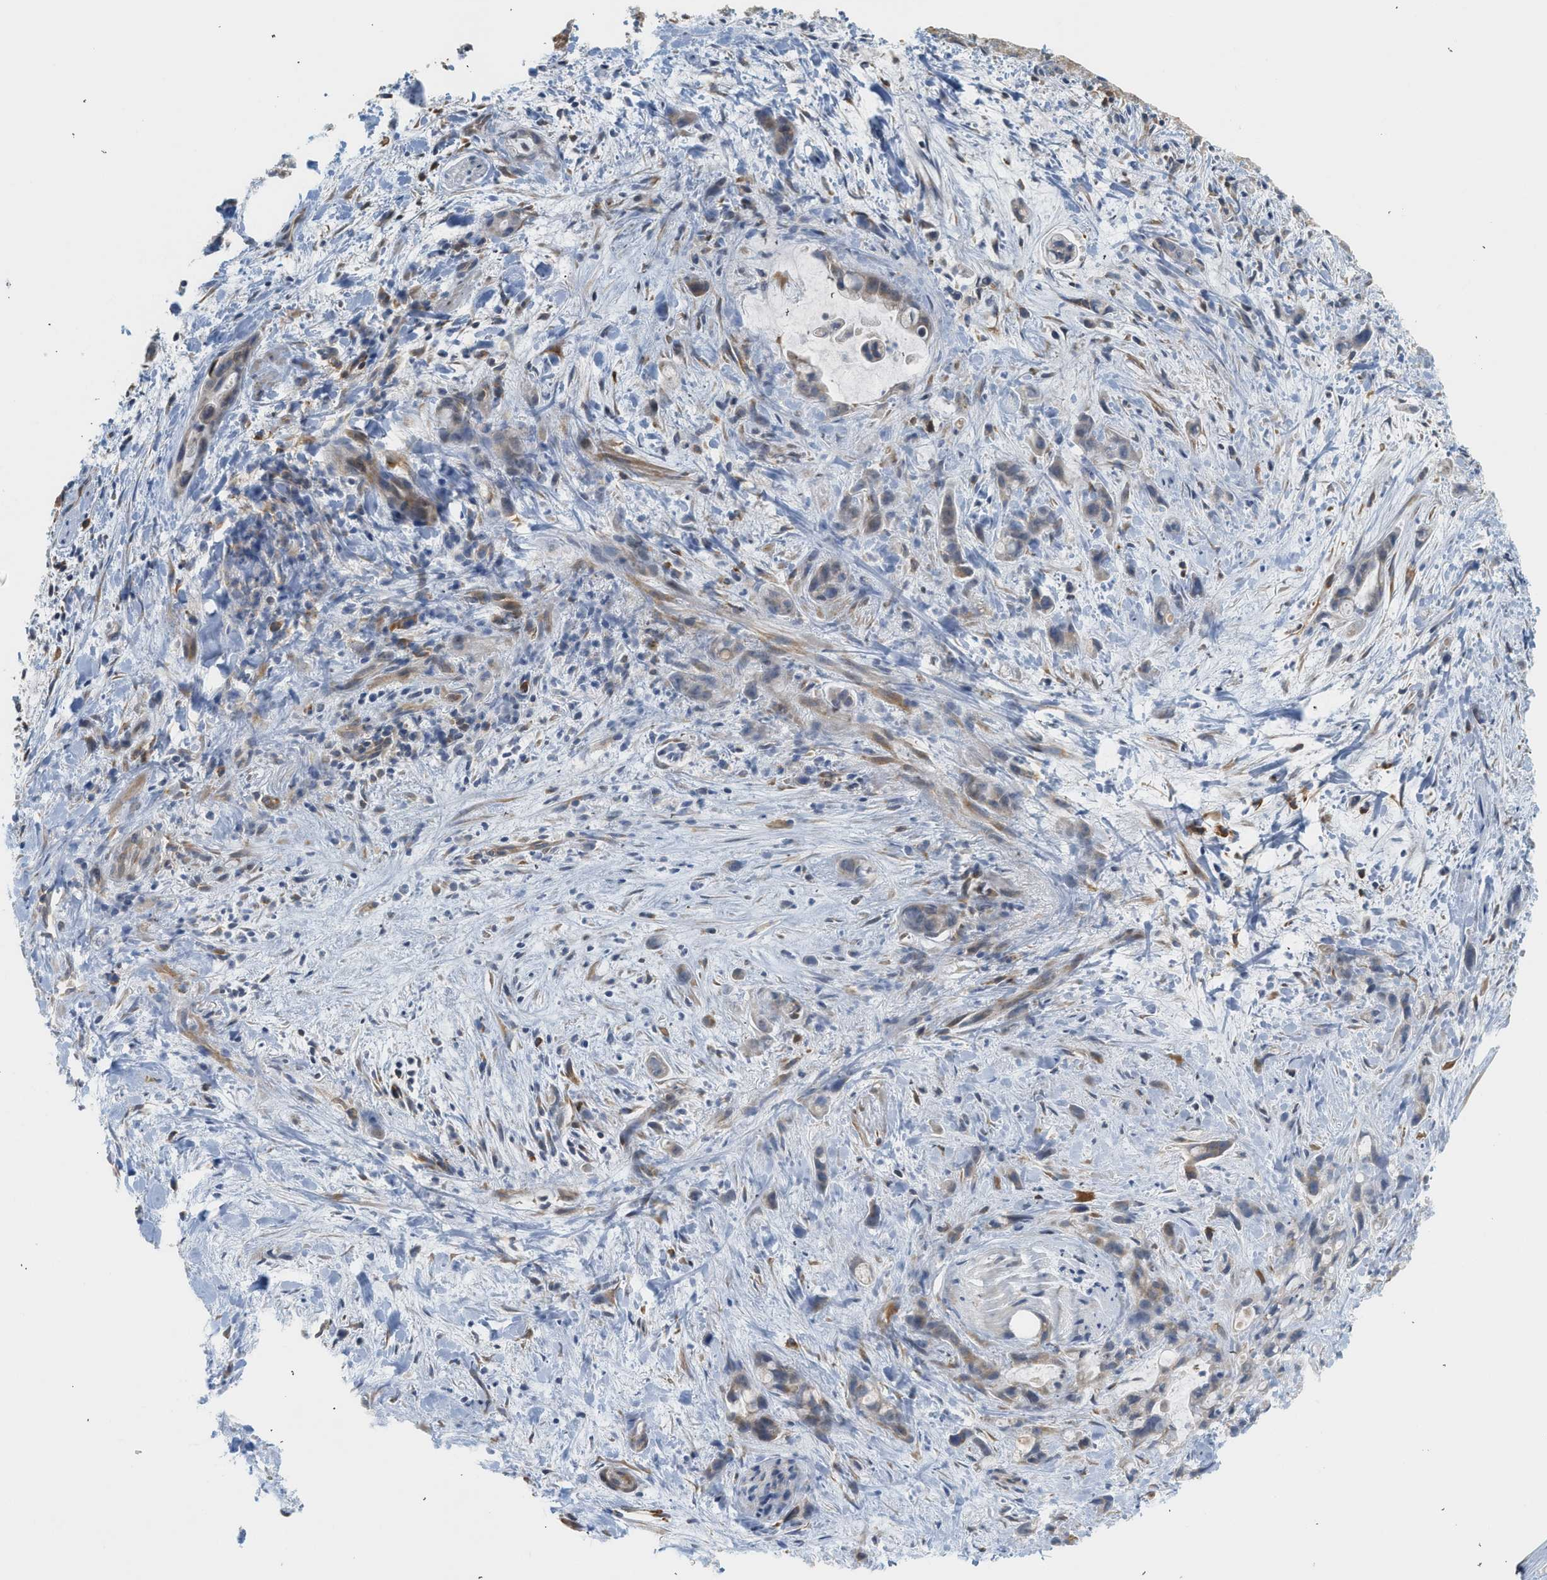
{"staining": {"intensity": "weak", "quantity": ">75%", "location": "cytoplasmic/membranous"}, "tissue": "liver cancer", "cell_type": "Tumor cells", "image_type": "cancer", "snomed": [{"axis": "morphology", "description": "Cholangiocarcinoma"}, {"axis": "topography", "description": "Liver"}], "caption": "Immunohistochemistry (IHC) image of human liver cholangiocarcinoma stained for a protein (brown), which reveals low levels of weak cytoplasmic/membranous expression in approximately >75% of tumor cells.", "gene": "SVOP", "patient": {"sex": "female", "age": 72}}